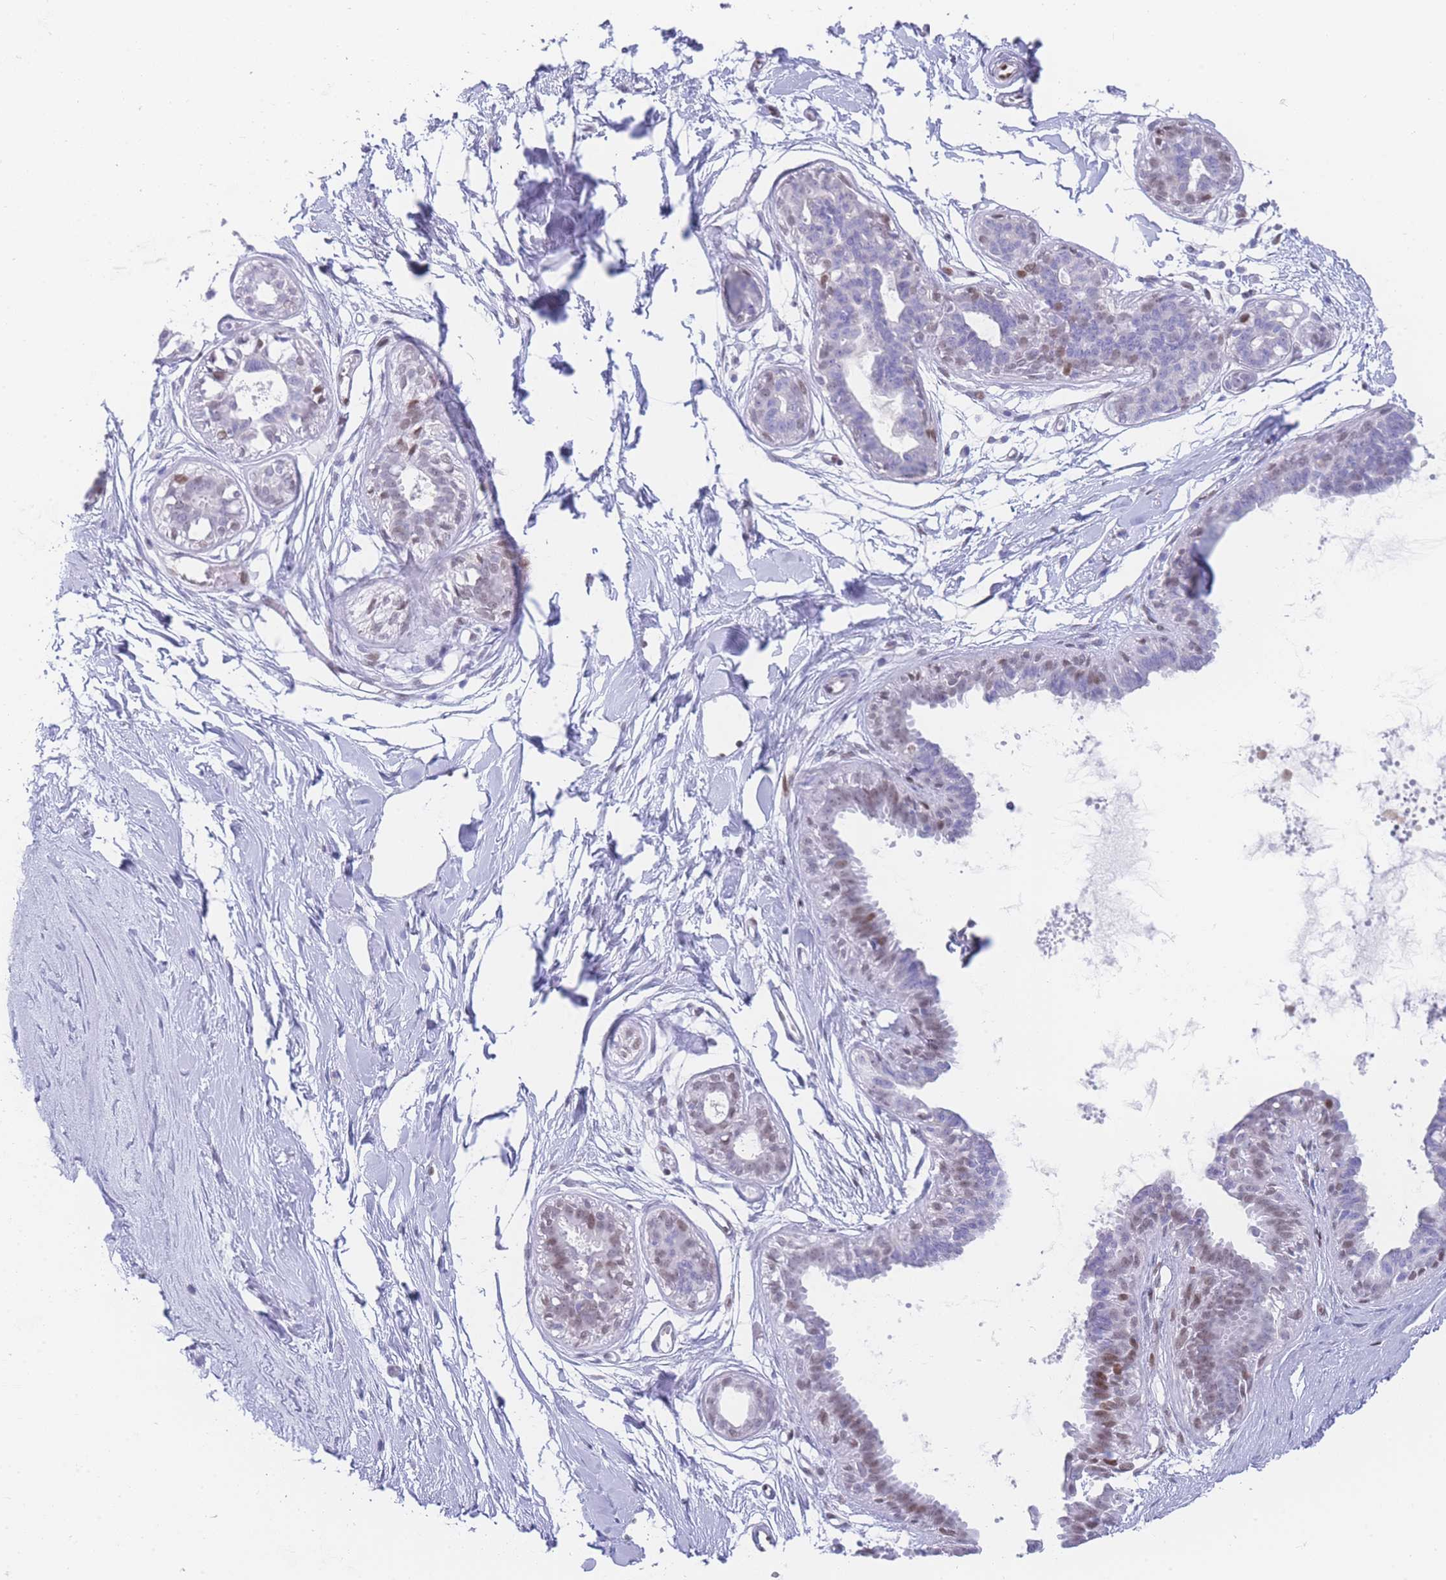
{"staining": {"intensity": "negative", "quantity": "none", "location": "none"}, "tissue": "breast", "cell_type": "Adipocytes", "image_type": "normal", "snomed": [{"axis": "morphology", "description": "Normal tissue, NOS"}, {"axis": "topography", "description": "Breast"}], "caption": "This is an immunohistochemistry (IHC) micrograph of normal breast. There is no positivity in adipocytes.", "gene": "PSMB5", "patient": {"sex": "female", "age": 45}}